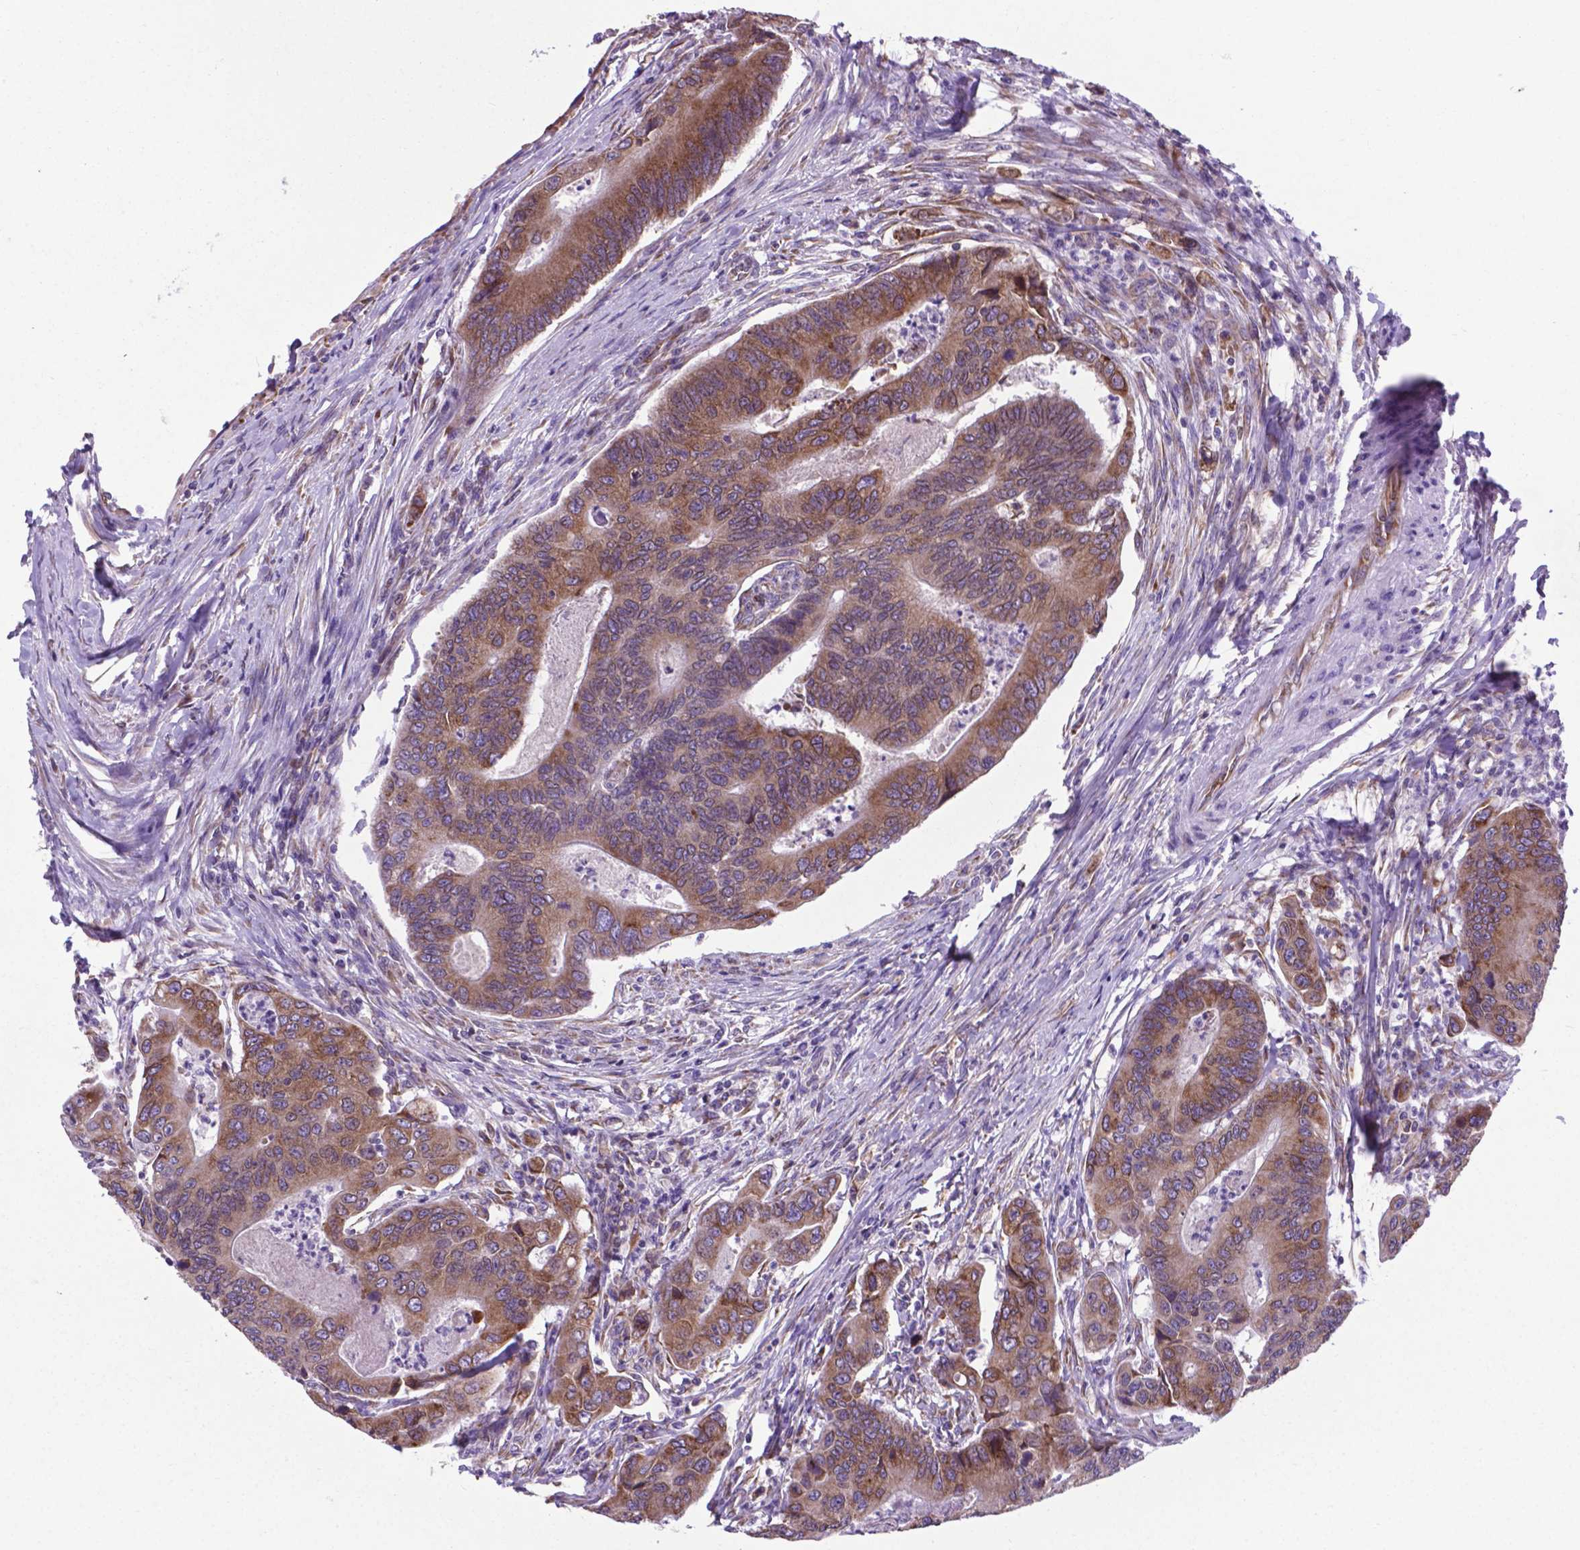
{"staining": {"intensity": "moderate", "quantity": ">75%", "location": "cytoplasmic/membranous"}, "tissue": "colorectal cancer", "cell_type": "Tumor cells", "image_type": "cancer", "snomed": [{"axis": "morphology", "description": "Adenocarcinoma, NOS"}, {"axis": "topography", "description": "Colon"}], "caption": "Protein analysis of adenocarcinoma (colorectal) tissue exhibits moderate cytoplasmic/membranous positivity in approximately >75% of tumor cells.", "gene": "WDR83OS", "patient": {"sex": "female", "age": 67}}